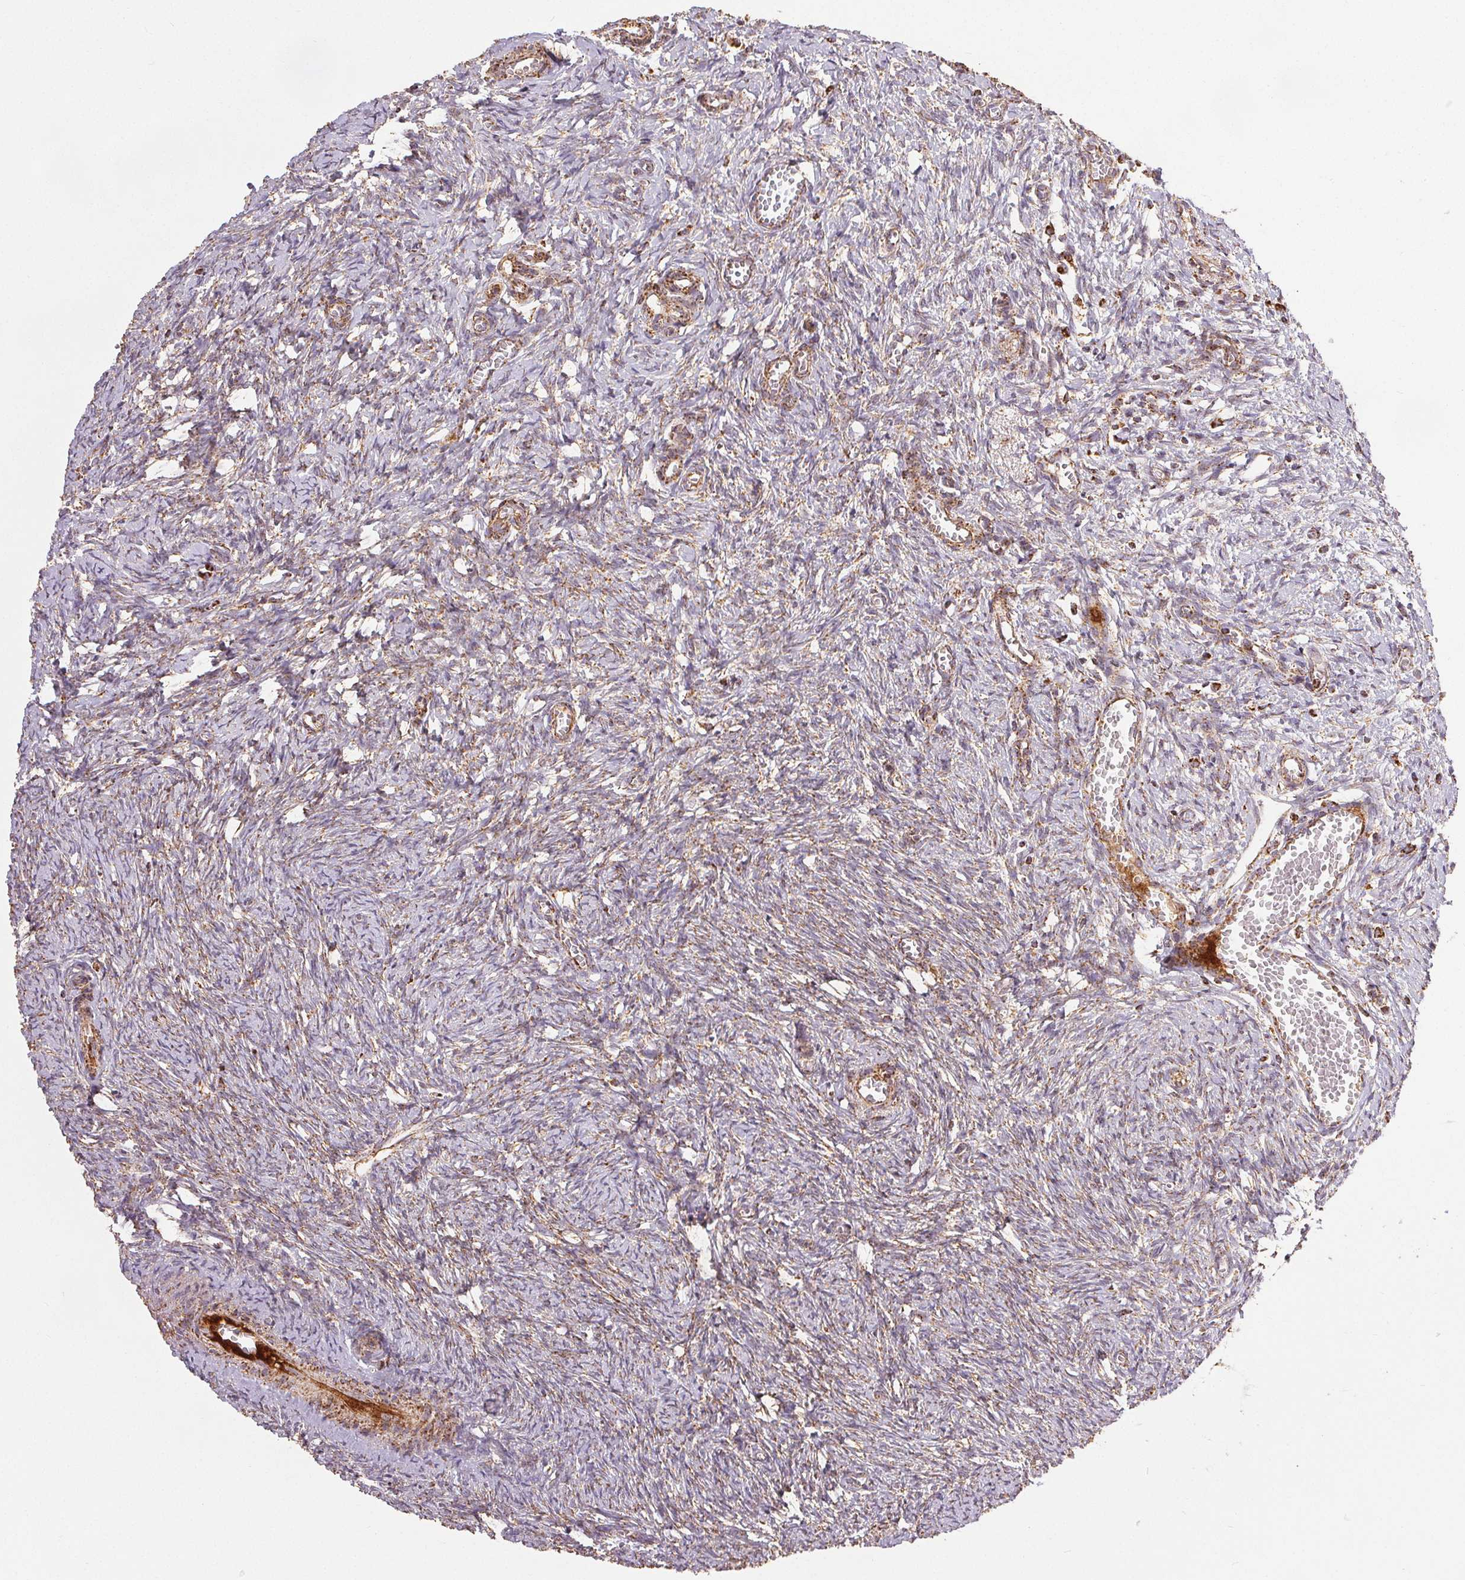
{"staining": {"intensity": "moderate", "quantity": ">75%", "location": "cytoplasmic/membranous"}, "tissue": "ovary", "cell_type": "Follicle cells", "image_type": "normal", "snomed": [{"axis": "morphology", "description": "Normal tissue, NOS"}, {"axis": "topography", "description": "Ovary"}], "caption": "Follicle cells exhibit medium levels of moderate cytoplasmic/membranous expression in about >75% of cells in normal human ovary.", "gene": "SDHB", "patient": {"sex": "female", "age": 41}}